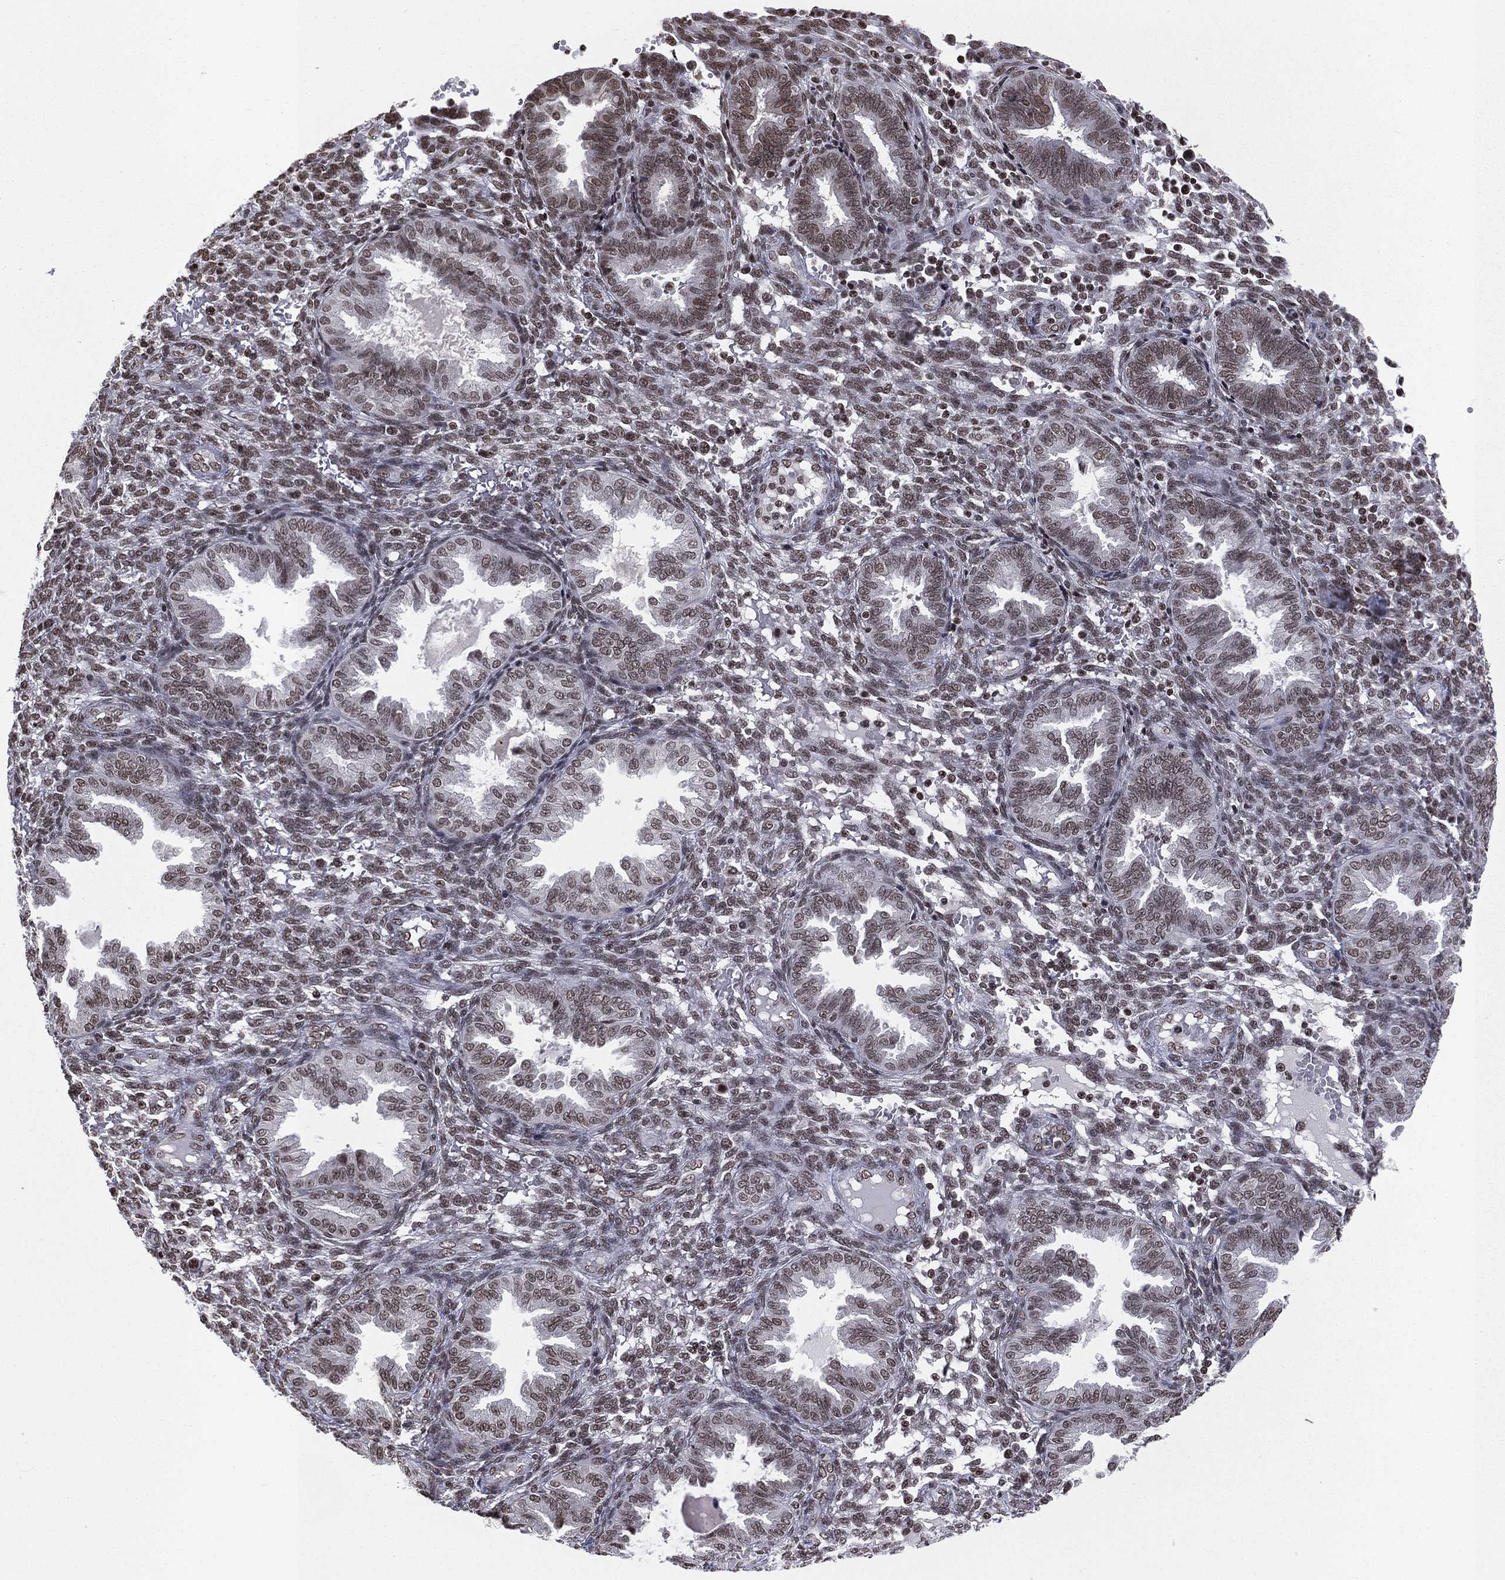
{"staining": {"intensity": "moderate", "quantity": ">75%", "location": "nuclear"}, "tissue": "endometrium", "cell_type": "Cells in endometrial stroma", "image_type": "normal", "snomed": [{"axis": "morphology", "description": "Normal tissue, NOS"}, {"axis": "topography", "description": "Endometrium"}], "caption": "Unremarkable endometrium displays moderate nuclear staining in about >75% of cells in endometrial stroma, visualized by immunohistochemistry.", "gene": "RFX7", "patient": {"sex": "female", "age": 42}}